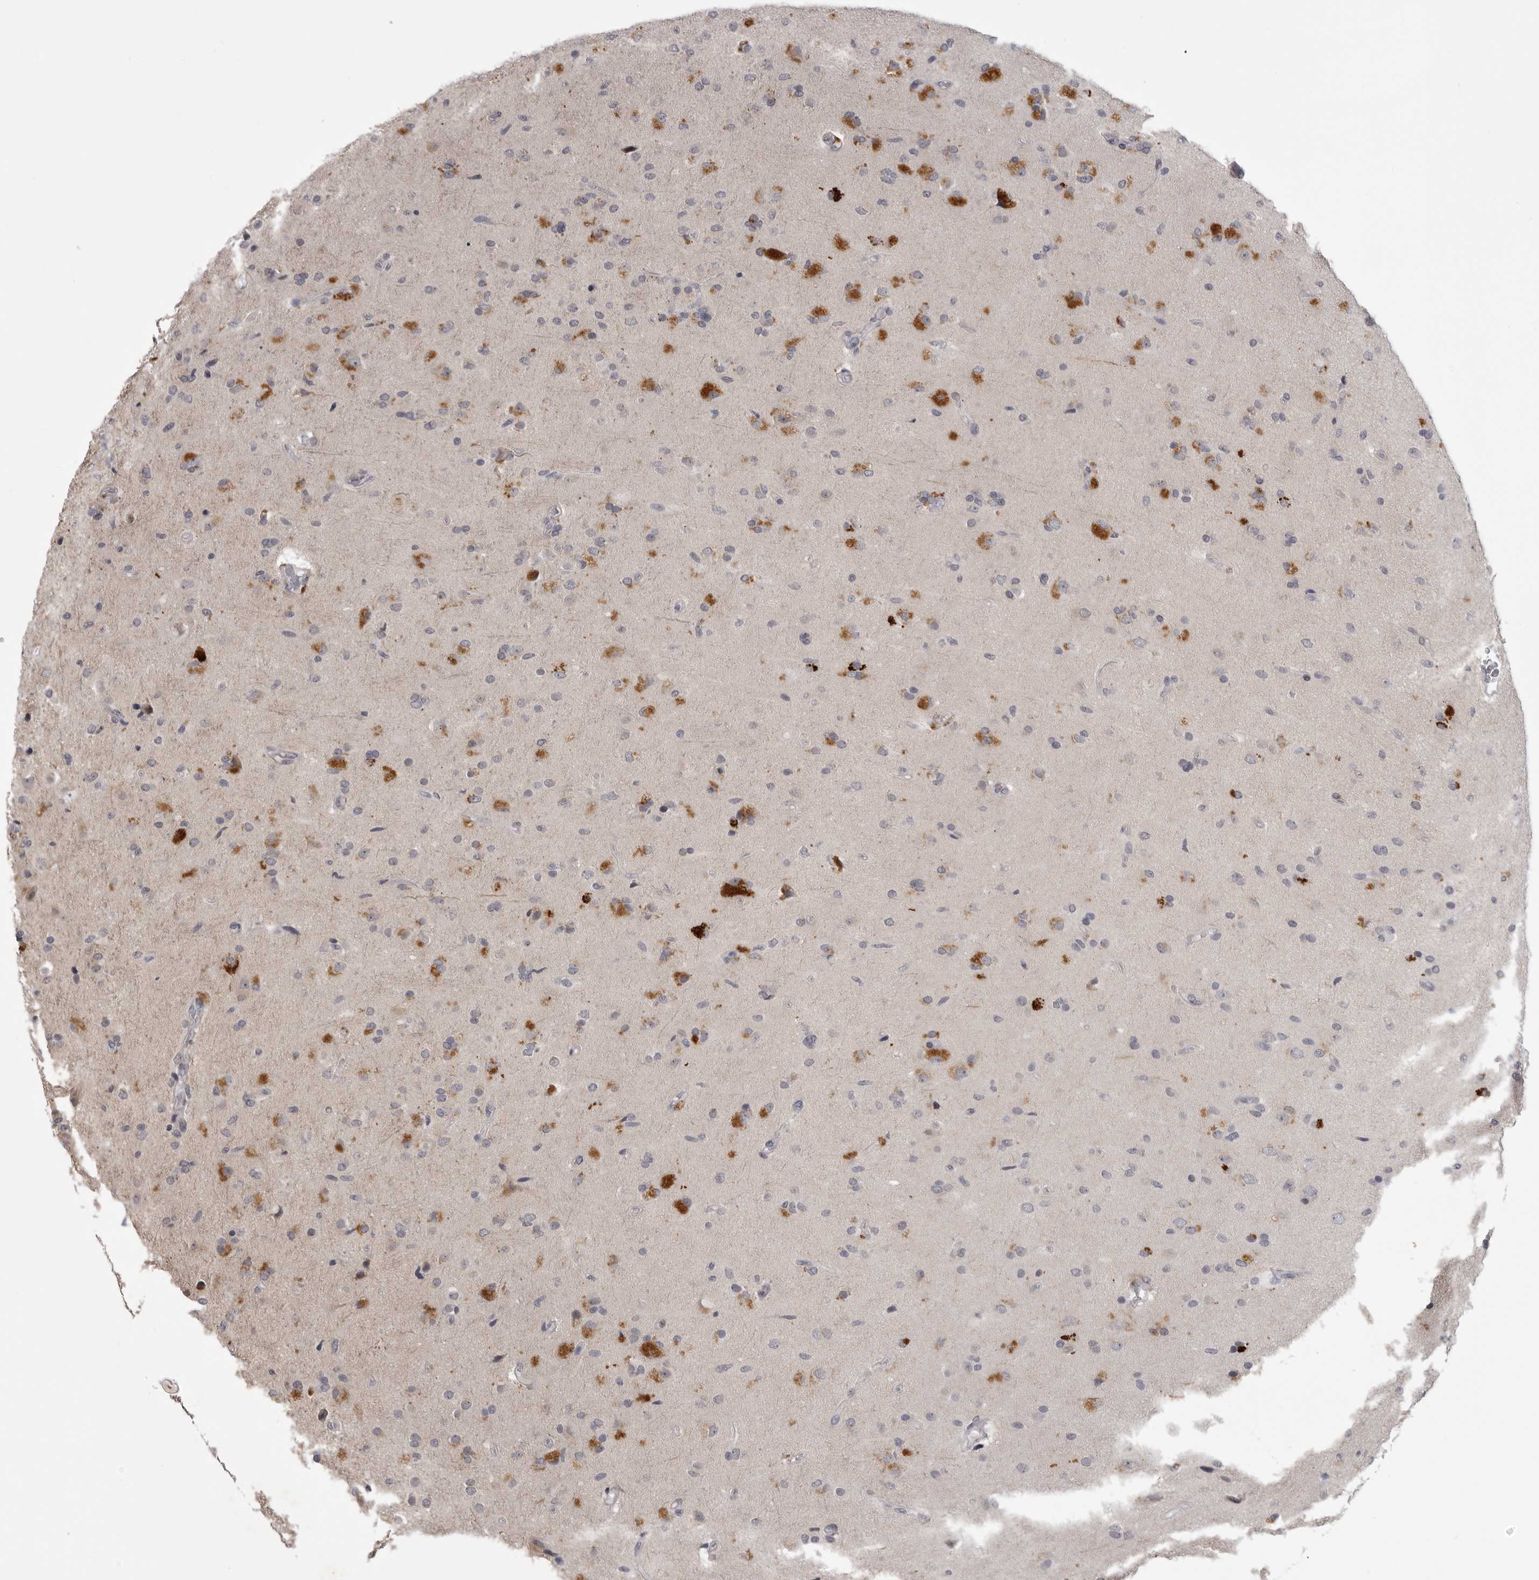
{"staining": {"intensity": "moderate", "quantity": "<25%", "location": "cytoplasmic/membranous"}, "tissue": "glioma", "cell_type": "Tumor cells", "image_type": "cancer", "snomed": [{"axis": "morphology", "description": "Glioma, malignant, High grade"}, {"axis": "topography", "description": "Brain"}], "caption": "DAB (3,3'-diaminobenzidine) immunohistochemical staining of human glioma demonstrates moderate cytoplasmic/membranous protein staining in about <25% of tumor cells. Nuclei are stained in blue.", "gene": "EPHA10", "patient": {"sex": "male", "age": 72}}